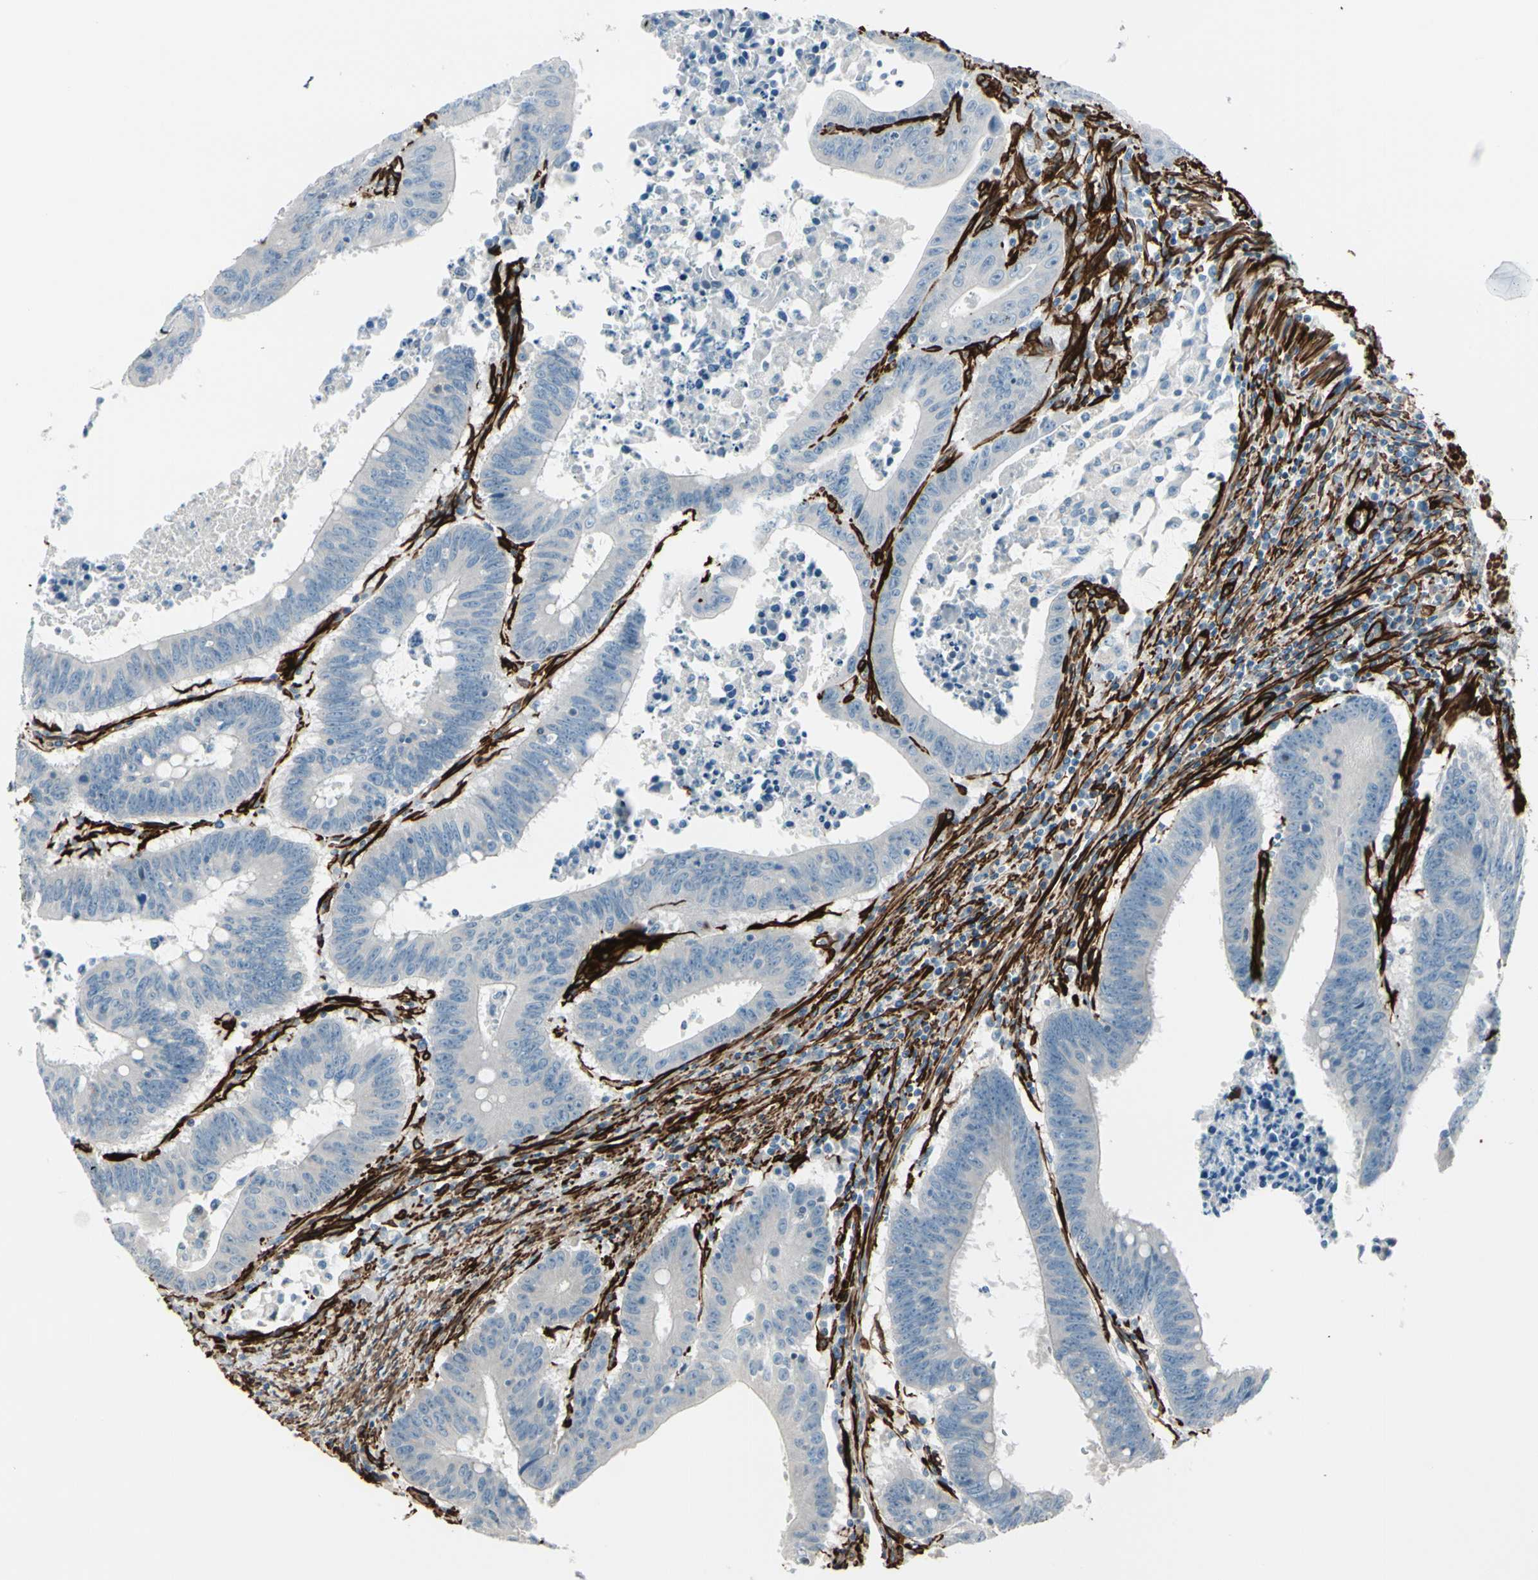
{"staining": {"intensity": "negative", "quantity": "none", "location": "none"}, "tissue": "colorectal cancer", "cell_type": "Tumor cells", "image_type": "cancer", "snomed": [{"axis": "morphology", "description": "Adenocarcinoma, NOS"}, {"axis": "topography", "description": "Colon"}], "caption": "A micrograph of colorectal cancer (adenocarcinoma) stained for a protein displays no brown staining in tumor cells. (Stains: DAB (3,3'-diaminobenzidine) IHC with hematoxylin counter stain, Microscopy: brightfield microscopy at high magnification).", "gene": "CALD1", "patient": {"sex": "male", "age": 45}}